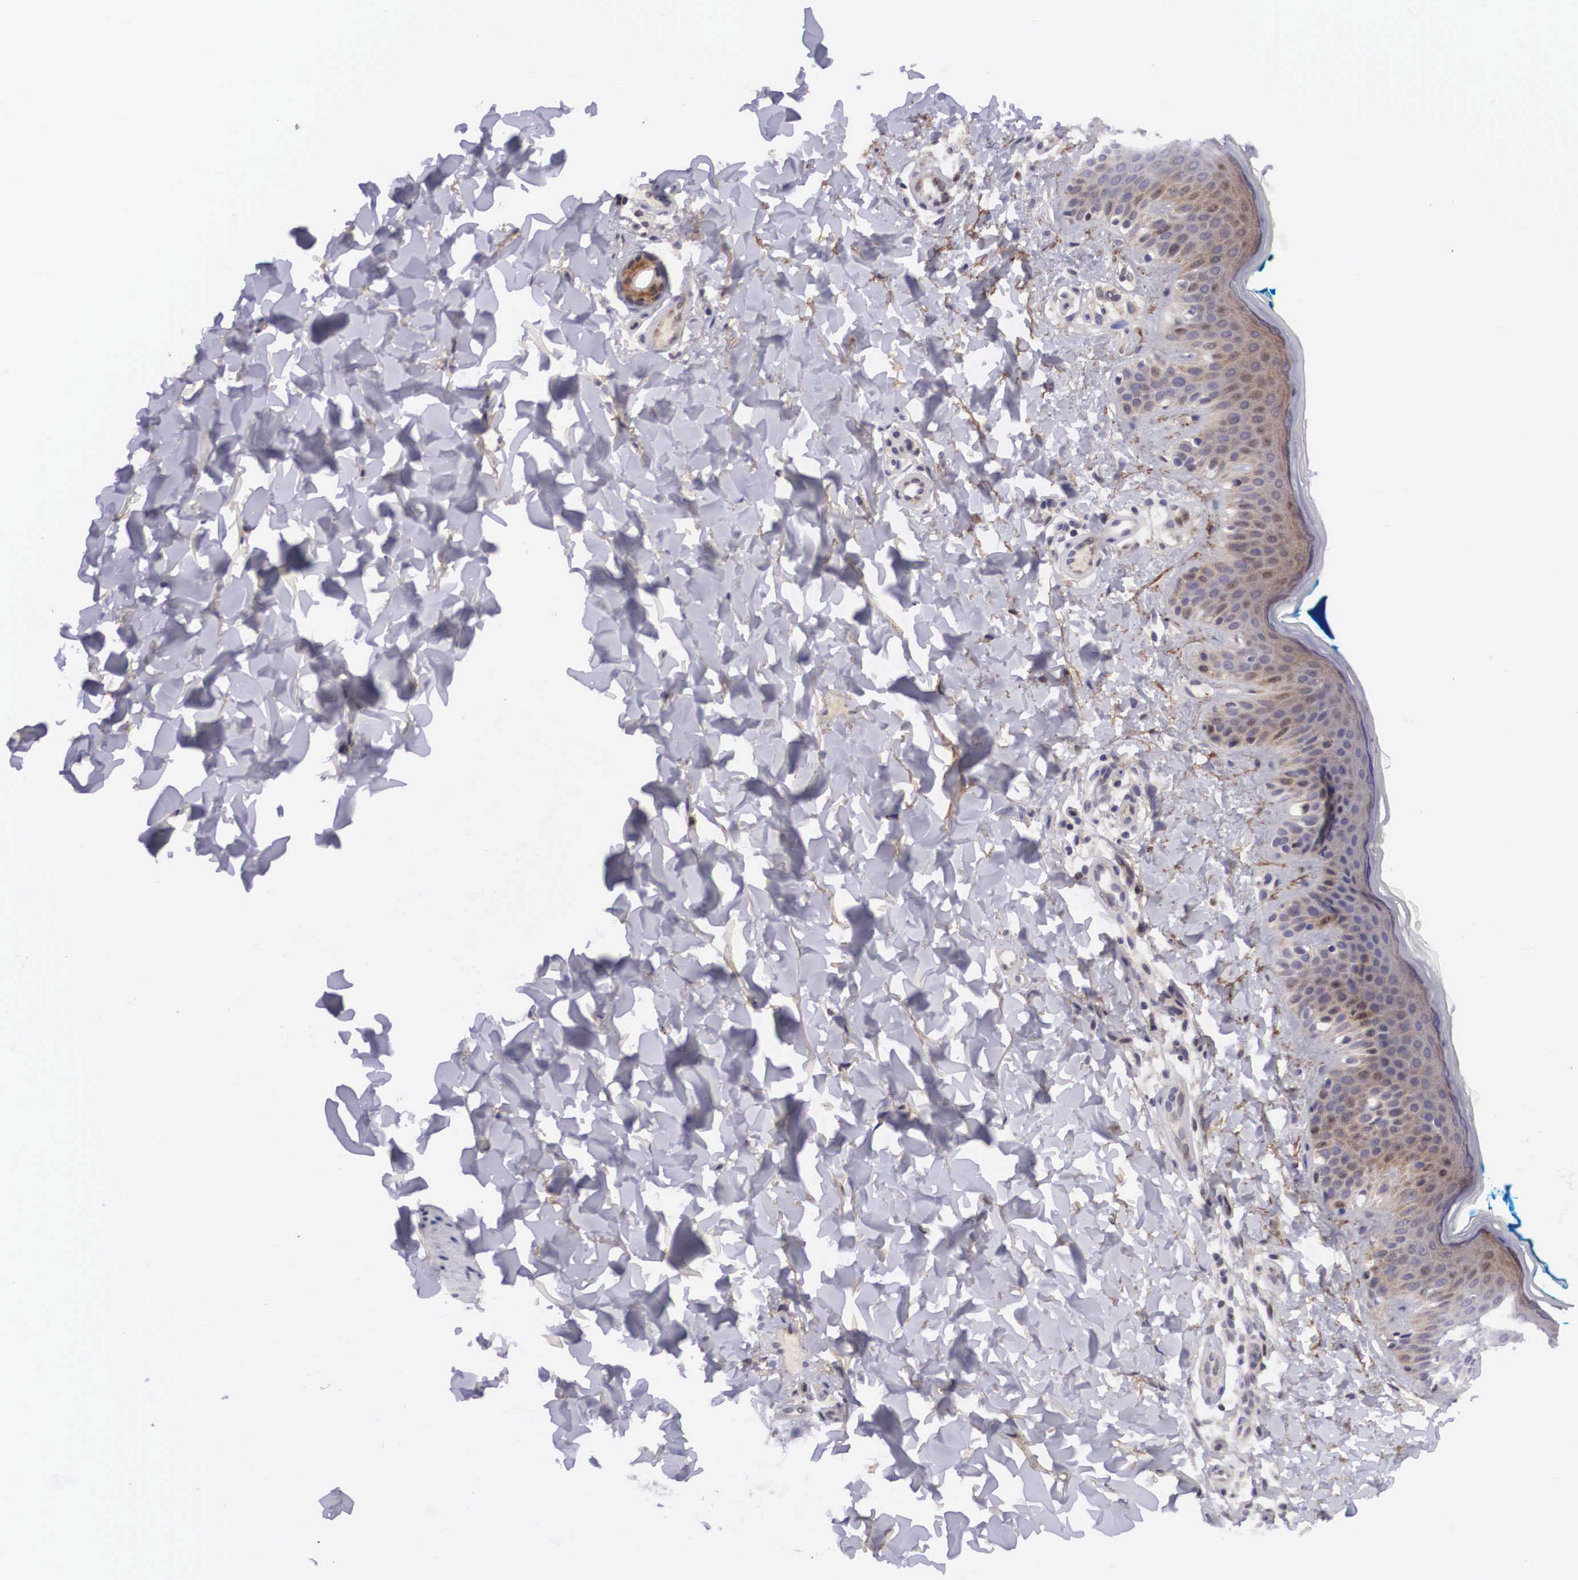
{"staining": {"intensity": "moderate", "quantity": ">75%", "location": "cytoplasmic/membranous"}, "tissue": "skin", "cell_type": "Fibroblasts", "image_type": "normal", "snomed": [{"axis": "morphology", "description": "Normal tissue, NOS"}, {"axis": "topography", "description": "Skin"}], "caption": "A brown stain shows moderate cytoplasmic/membranous expression of a protein in fibroblasts of benign skin. Nuclei are stained in blue.", "gene": "EMID1", "patient": {"sex": "female", "age": 17}}